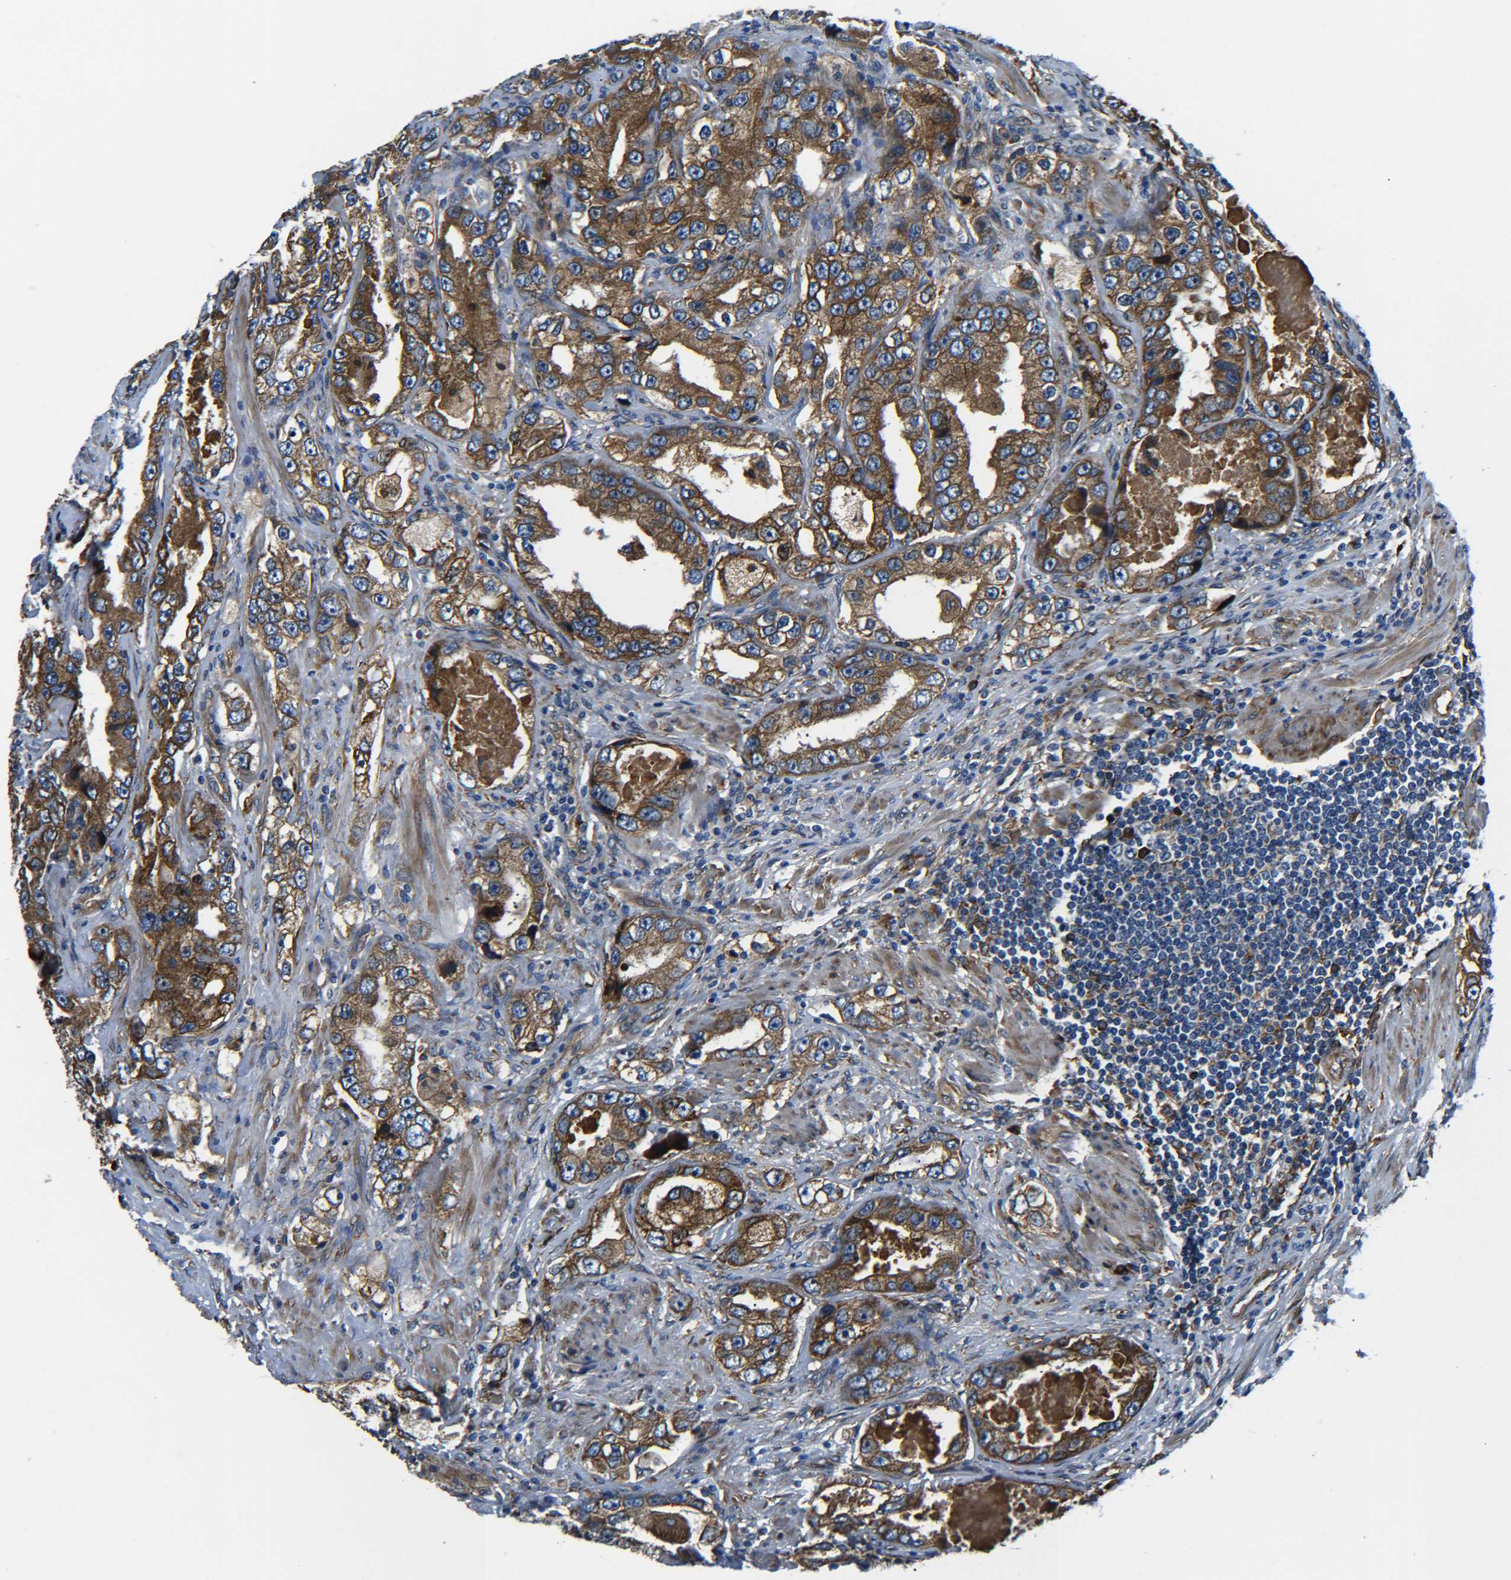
{"staining": {"intensity": "strong", "quantity": ">75%", "location": "cytoplasmic/membranous"}, "tissue": "prostate cancer", "cell_type": "Tumor cells", "image_type": "cancer", "snomed": [{"axis": "morphology", "description": "Adenocarcinoma, High grade"}, {"axis": "topography", "description": "Prostate"}], "caption": "The photomicrograph exhibits immunohistochemical staining of prostate adenocarcinoma (high-grade). There is strong cytoplasmic/membranous staining is appreciated in approximately >75% of tumor cells.", "gene": "PREB", "patient": {"sex": "male", "age": 63}}